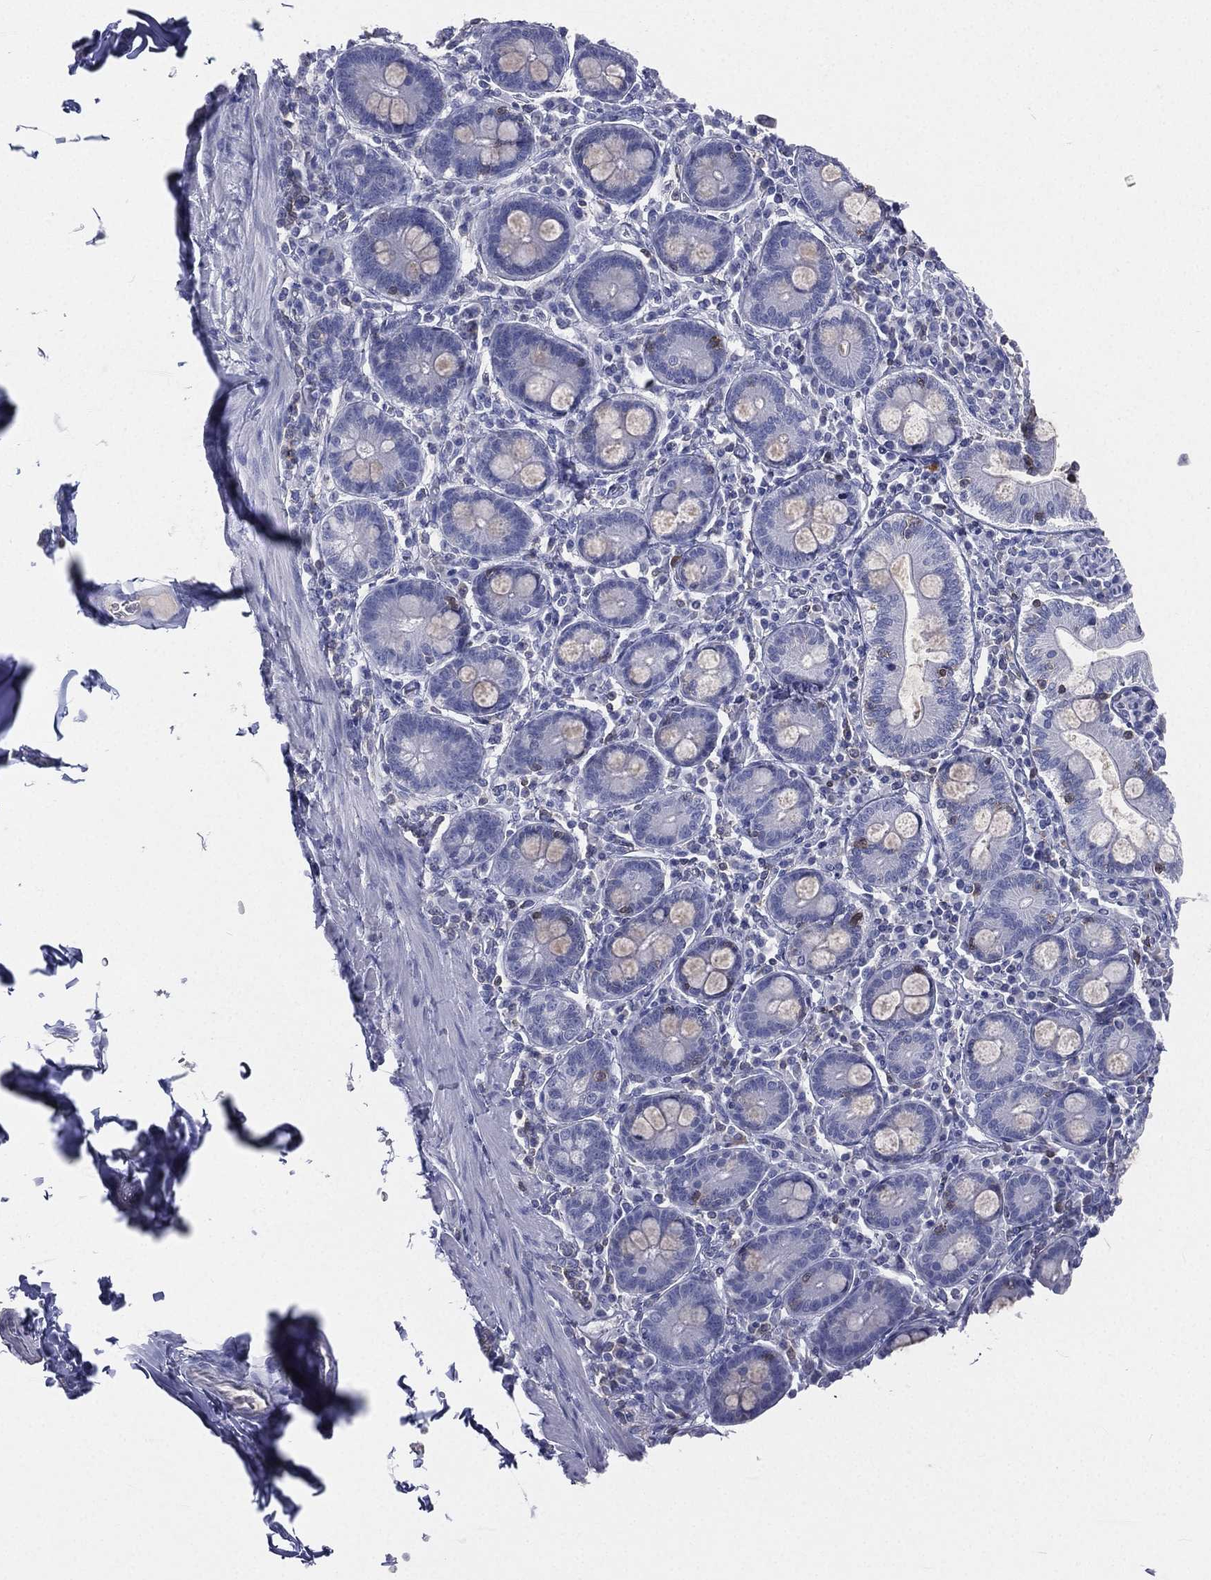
{"staining": {"intensity": "negative", "quantity": "none", "location": "none"}, "tissue": "adipose tissue", "cell_type": "Adipocytes", "image_type": "normal", "snomed": [{"axis": "morphology", "description": "Normal tissue, NOS"}, {"axis": "topography", "description": "Smooth muscle"}, {"axis": "topography", "description": "Duodenum"}, {"axis": "topography", "description": "Peripheral nerve tissue"}], "caption": "DAB immunohistochemical staining of unremarkable adipose tissue demonstrates no significant expression in adipocytes.", "gene": "CD3D", "patient": {"sex": "female", "age": 61}}